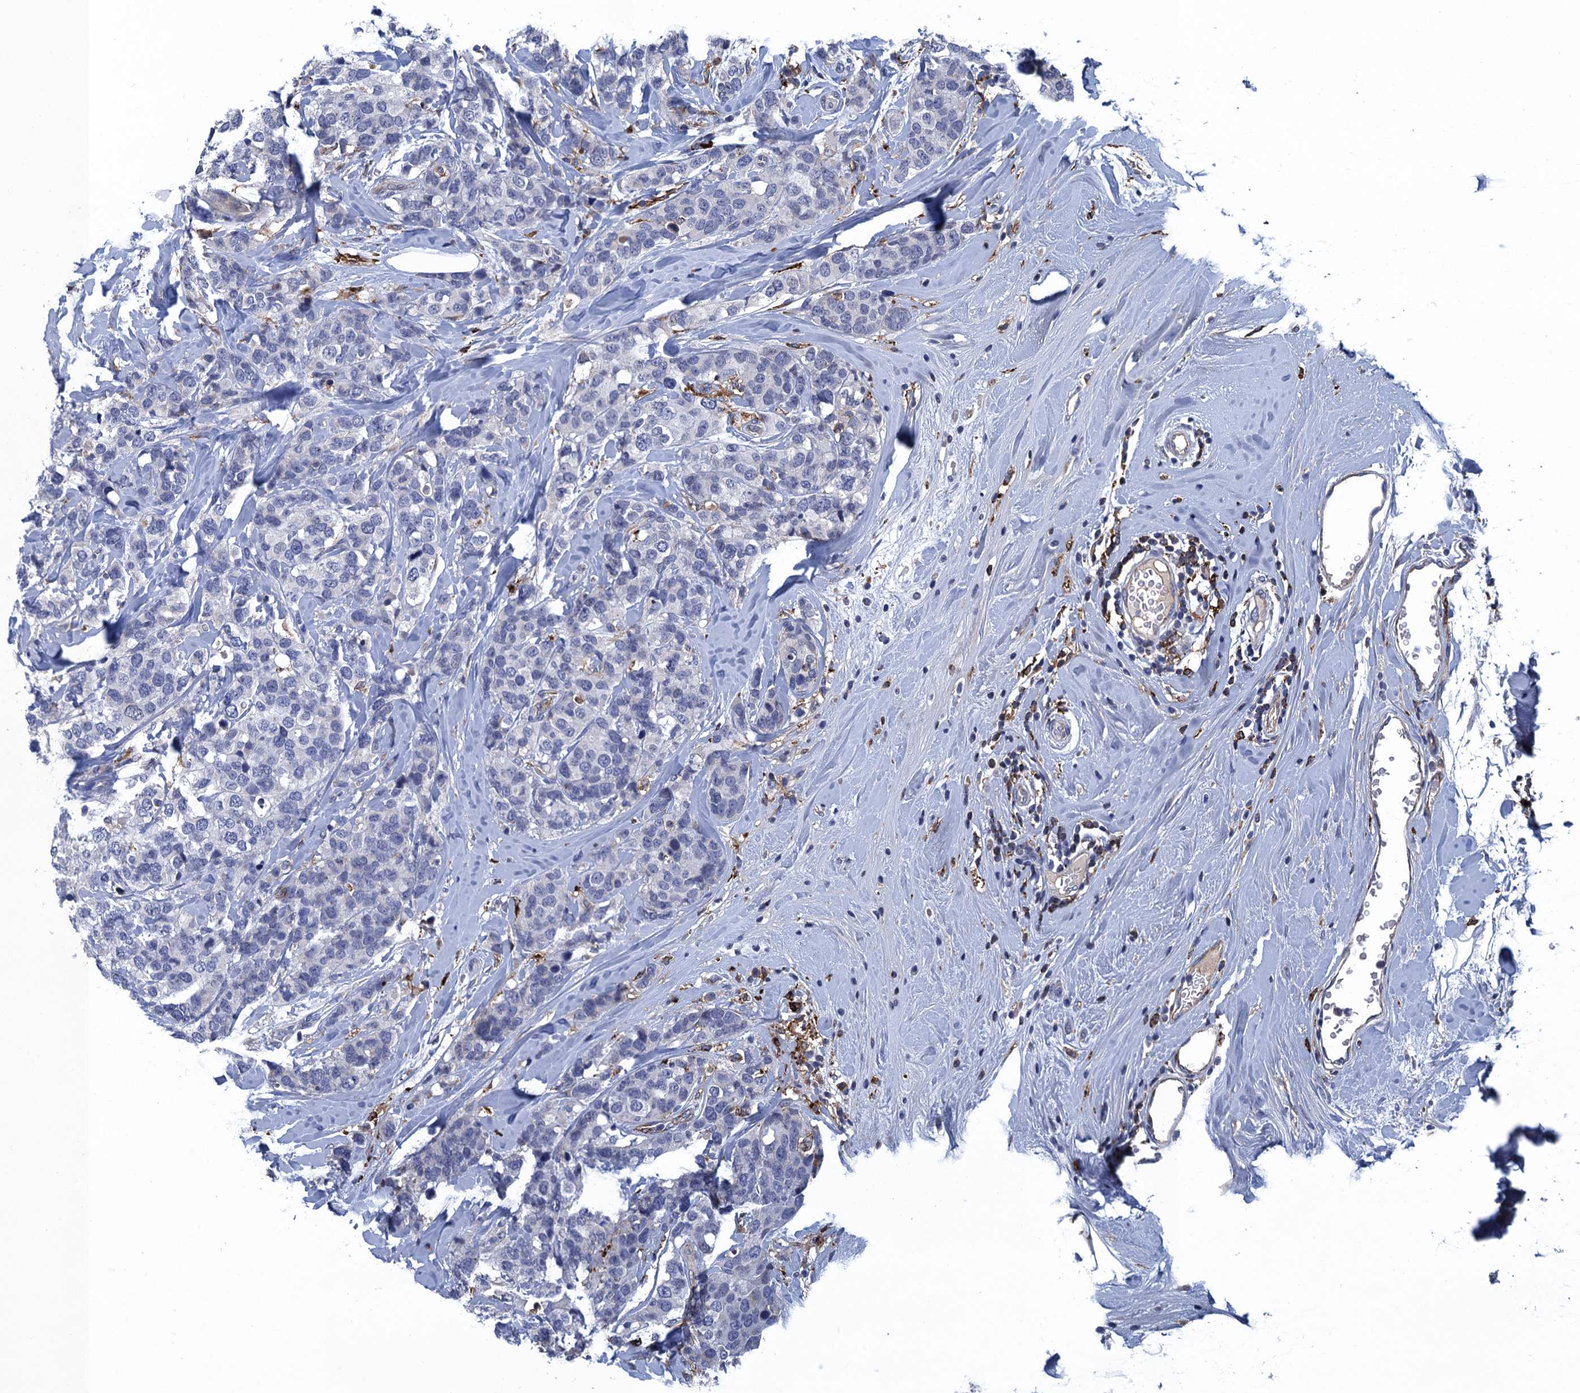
{"staining": {"intensity": "negative", "quantity": "none", "location": "none"}, "tissue": "breast cancer", "cell_type": "Tumor cells", "image_type": "cancer", "snomed": [{"axis": "morphology", "description": "Lobular carcinoma"}, {"axis": "topography", "description": "Breast"}], "caption": "DAB (3,3'-diaminobenzidine) immunohistochemical staining of human lobular carcinoma (breast) shows no significant positivity in tumor cells.", "gene": "DNHD1", "patient": {"sex": "female", "age": 59}}